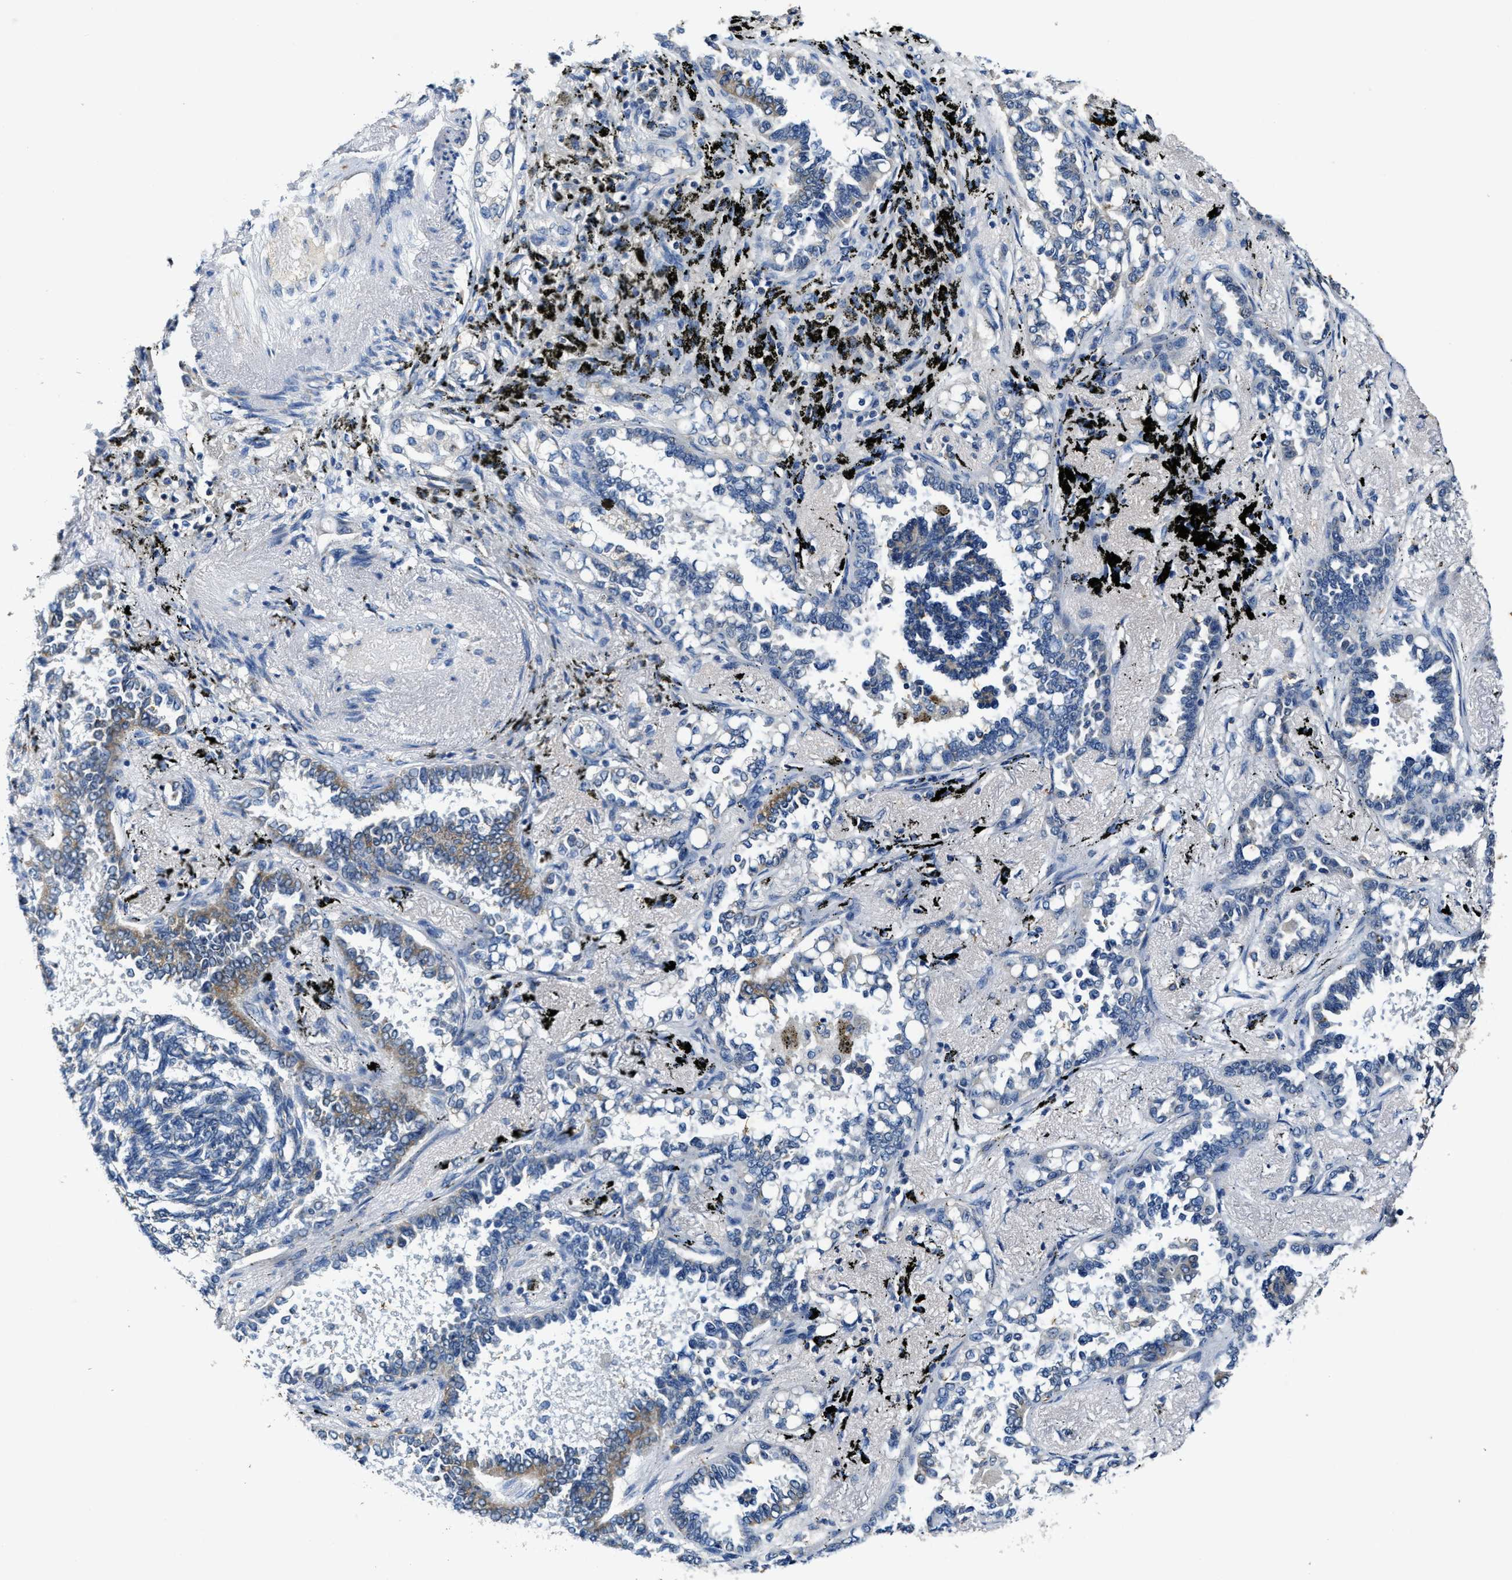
{"staining": {"intensity": "weak", "quantity": "<25%", "location": "cytoplasmic/membranous"}, "tissue": "lung cancer", "cell_type": "Tumor cells", "image_type": "cancer", "snomed": [{"axis": "morphology", "description": "Adenocarcinoma, NOS"}, {"axis": "topography", "description": "Lung"}], "caption": "IHC image of neoplastic tissue: lung adenocarcinoma stained with DAB demonstrates no significant protein expression in tumor cells.", "gene": "SLC25A25", "patient": {"sex": "male", "age": 59}}